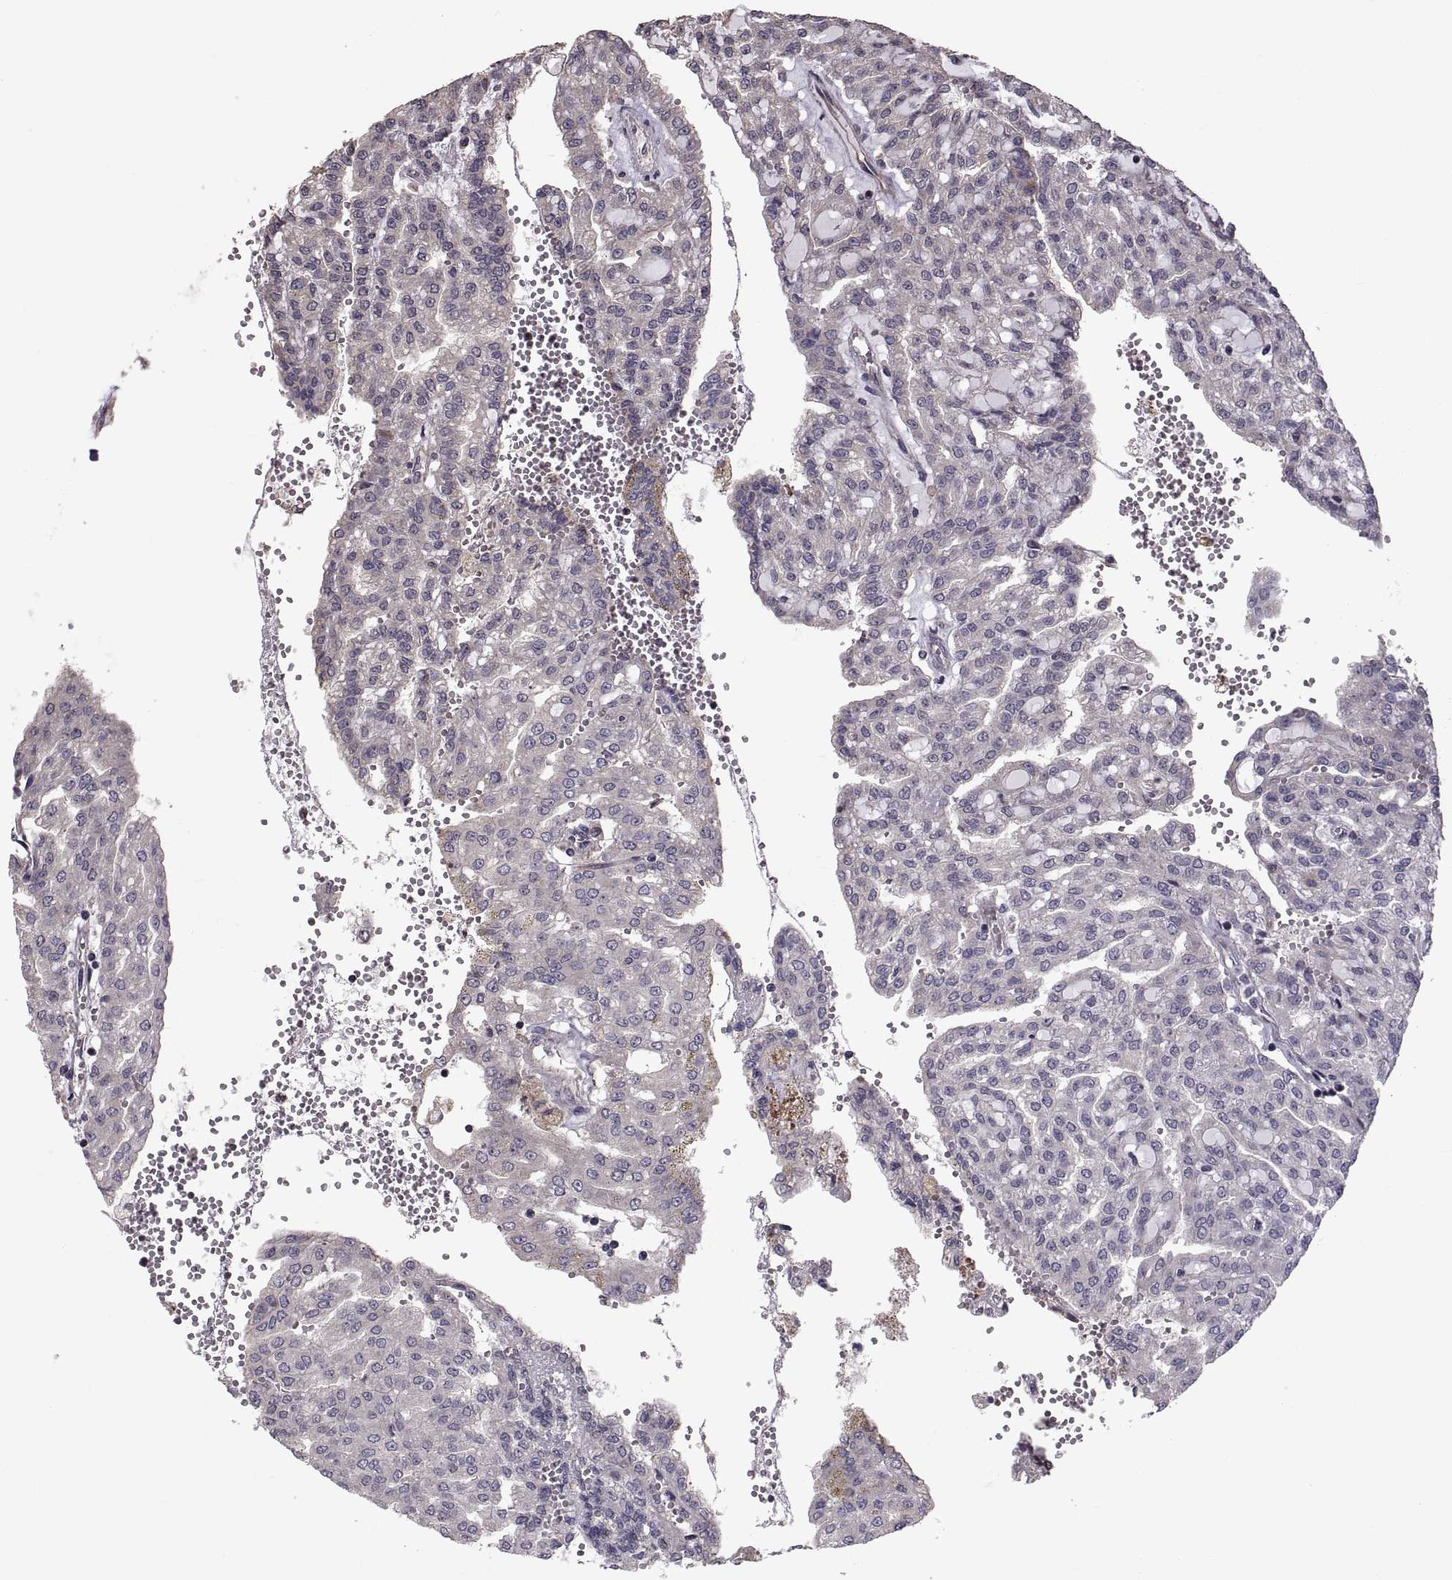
{"staining": {"intensity": "negative", "quantity": "none", "location": "none"}, "tissue": "renal cancer", "cell_type": "Tumor cells", "image_type": "cancer", "snomed": [{"axis": "morphology", "description": "Adenocarcinoma, NOS"}, {"axis": "topography", "description": "Kidney"}], "caption": "The micrograph demonstrates no staining of tumor cells in renal cancer (adenocarcinoma). The staining was performed using DAB to visualize the protein expression in brown, while the nuclei were stained in blue with hematoxylin (Magnification: 20x).", "gene": "PMM2", "patient": {"sex": "male", "age": 63}}